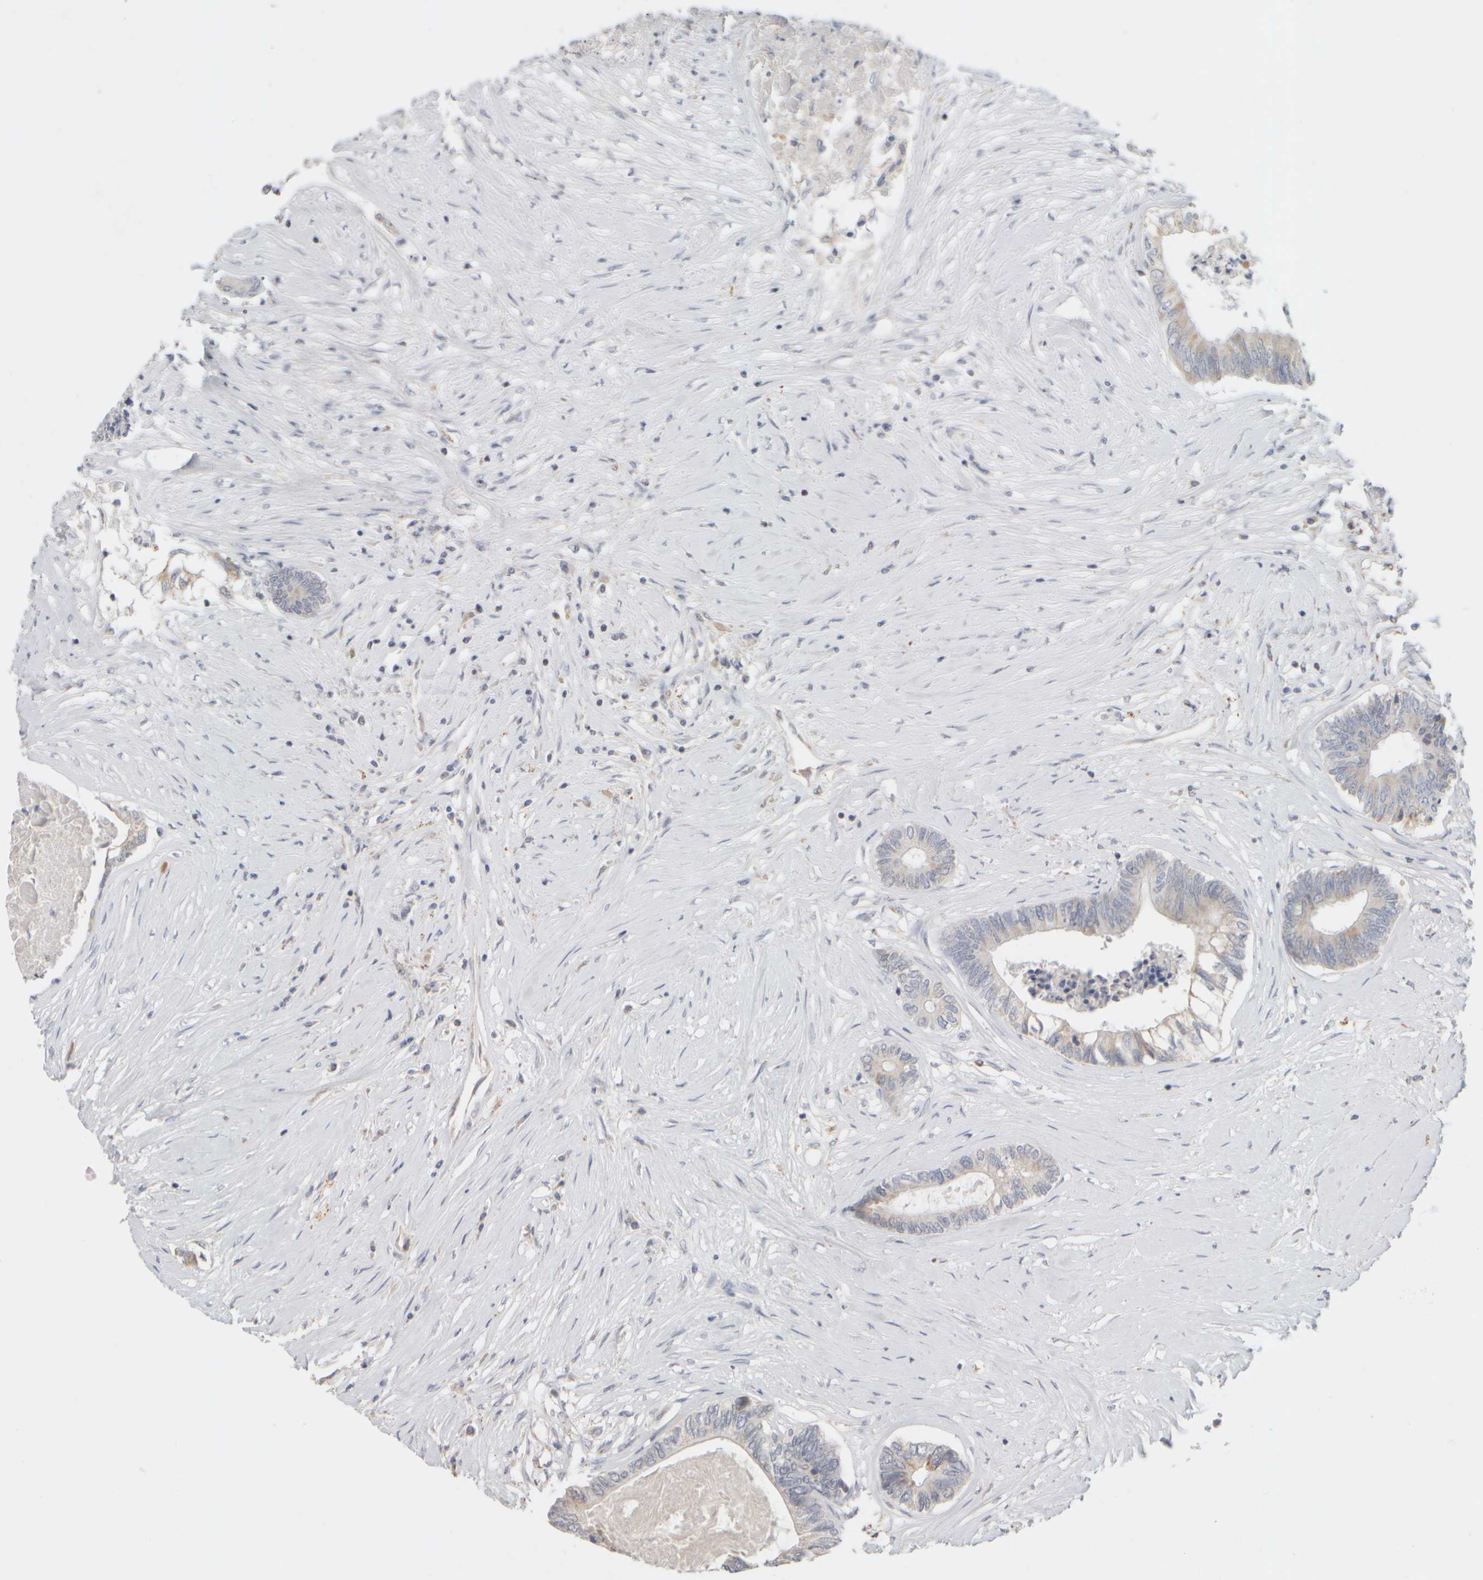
{"staining": {"intensity": "weak", "quantity": "<25%", "location": "cytoplasmic/membranous"}, "tissue": "colorectal cancer", "cell_type": "Tumor cells", "image_type": "cancer", "snomed": [{"axis": "morphology", "description": "Adenocarcinoma, NOS"}, {"axis": "topography", "description": "Rectum"}], "caption": "The micrograph exhibits no staining of tumor cells in colorectal cancer (adenocarcinoma).", "gene": "ZNF112", "patient": {"sex": "male", "age": 63}}